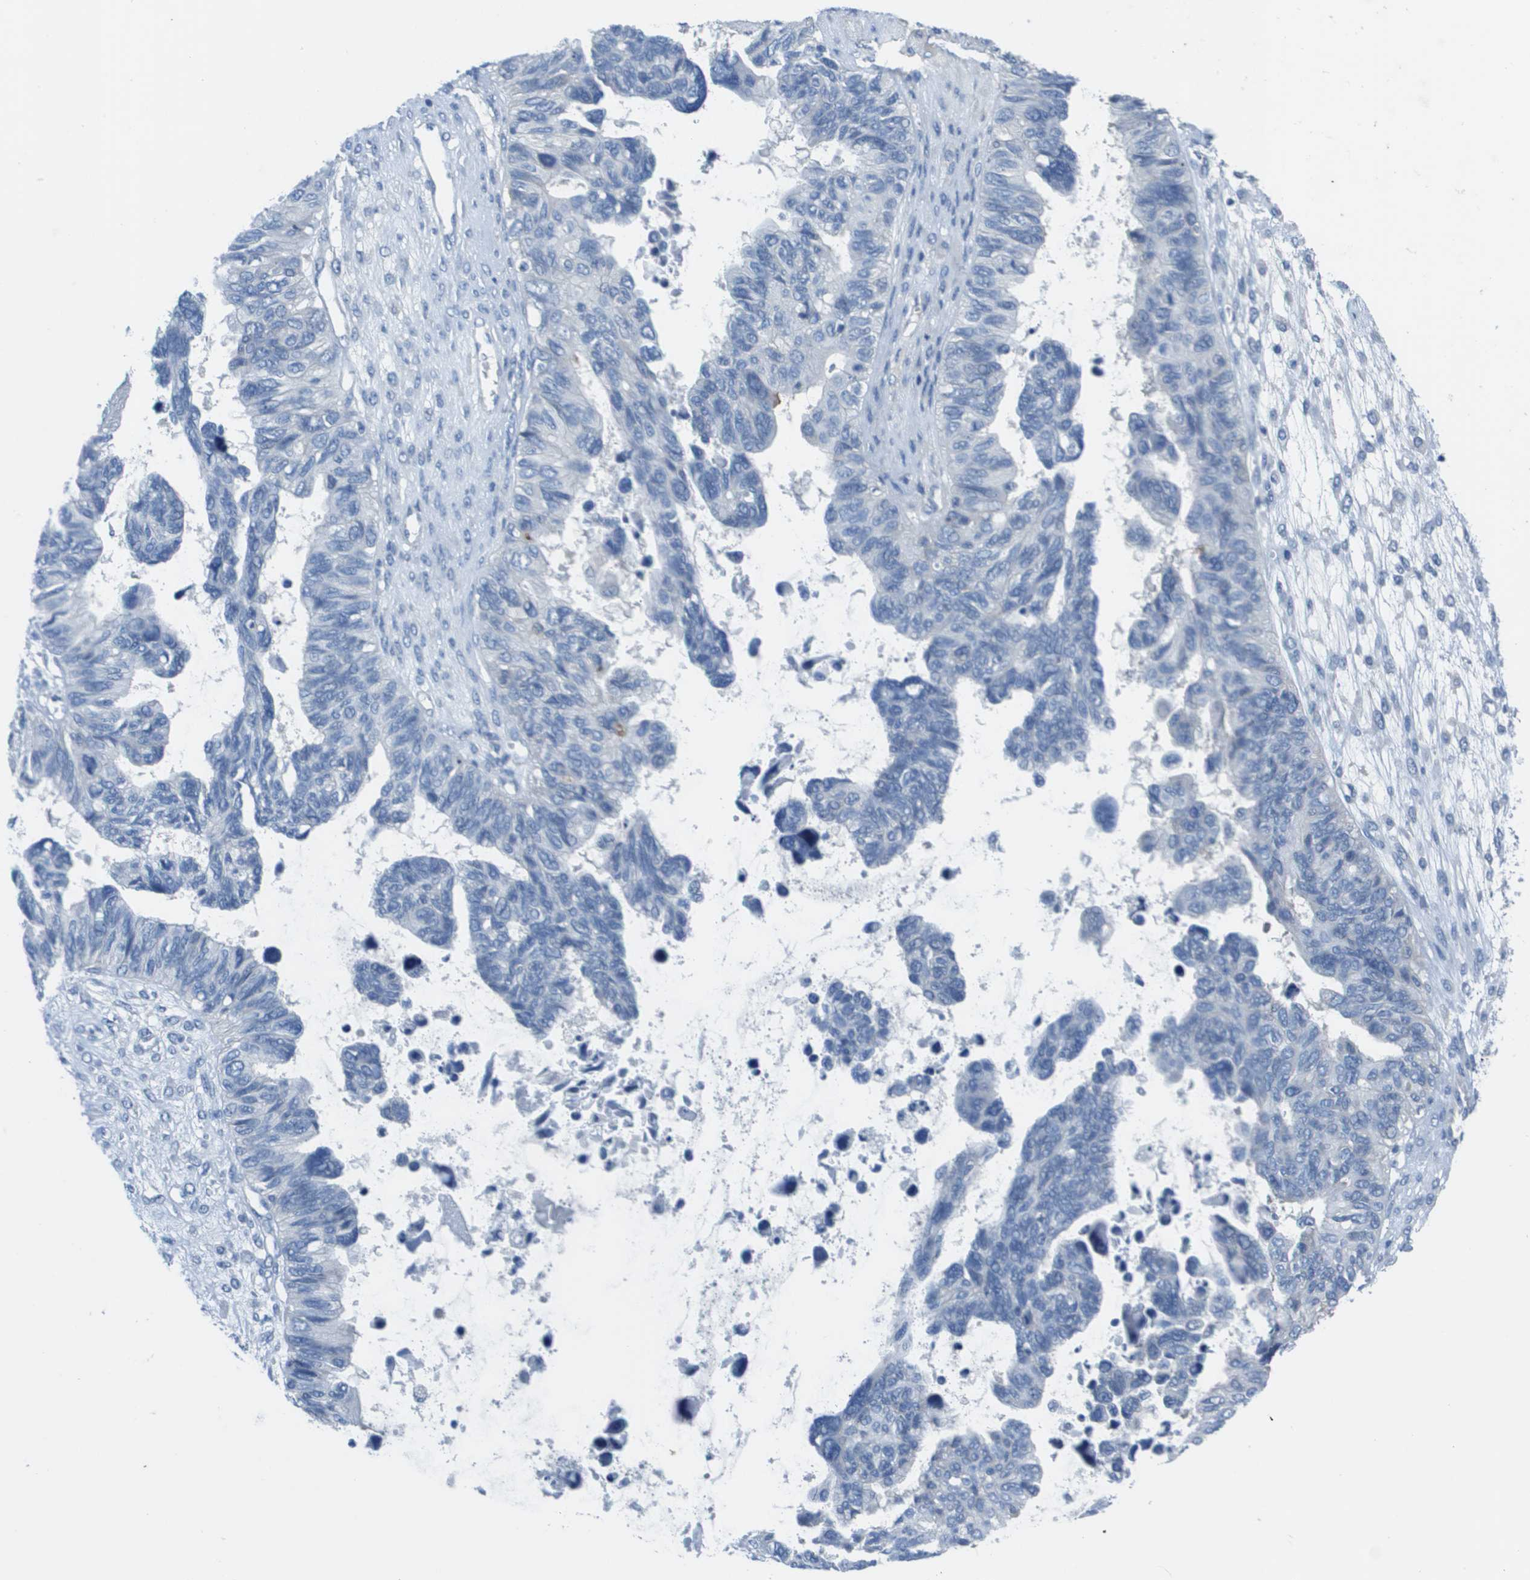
{"staining": {"intensity": "negative", "quantity": "none", "location": "none"}, "tissue": "ovarian cancer", "cell_type": "Tumor cells", "image_type": "cancer", "snomed": [{"axis": "morphology", "description": "Cystadenocarcinoma, serous, NOS"}, {"axis": "topography", "description": "Ovary"}], "caption": "Immunohistochemical staining of human serous cystadenocarcinoma (ovarian) displays no significant positivity in tumor cells. Brightfield microscopy of immunohistochemistry stained with DAB (brown) and hematoxylin (blue), captured at high magnification.", "gene": "NCS1", "patient": {"sex": "female", "age": 79}}